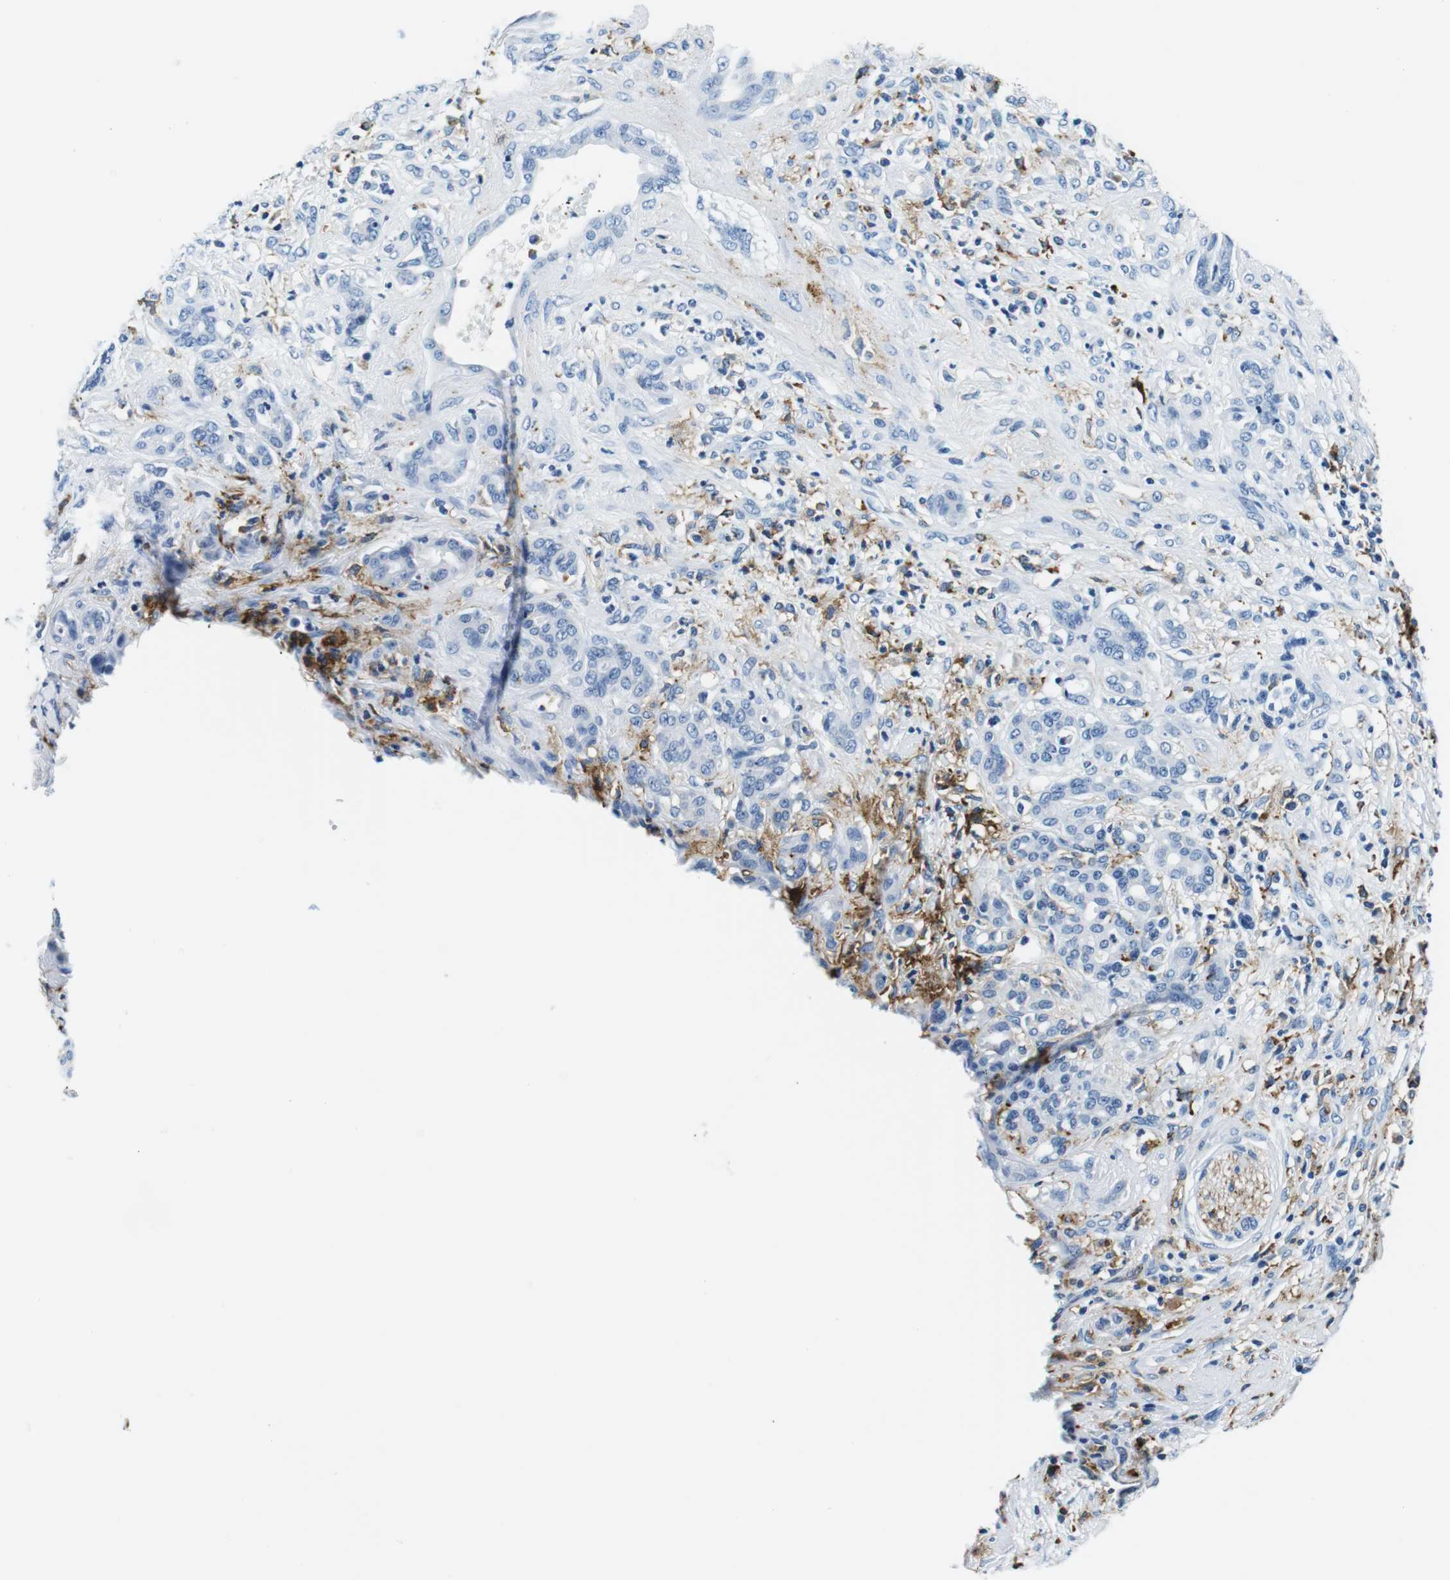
{"staining": {"intensity": "negative", "quantity": "none", "location": "none"}, "tissue": "pancreatic cancer", "cell_type": "Tumor cells", "image_type": "cancer", "snomed": [{"axis": "morphology", "description": "Adenocarcinoma, NOS"}, {"axis": "topography", "description": "Pancreas"}], "caption": "A high-resolution histopathology image shows immunohistochemistry staining of pancreatic cancer, which exhibits no significant positivity in tumor cells. The staining is performed using DAB brown chromogen with nuclei counter-stained in using hematoxylin.", "gene": "HLA-DRB1", "patient": {"sex": "female", "age": 56}}